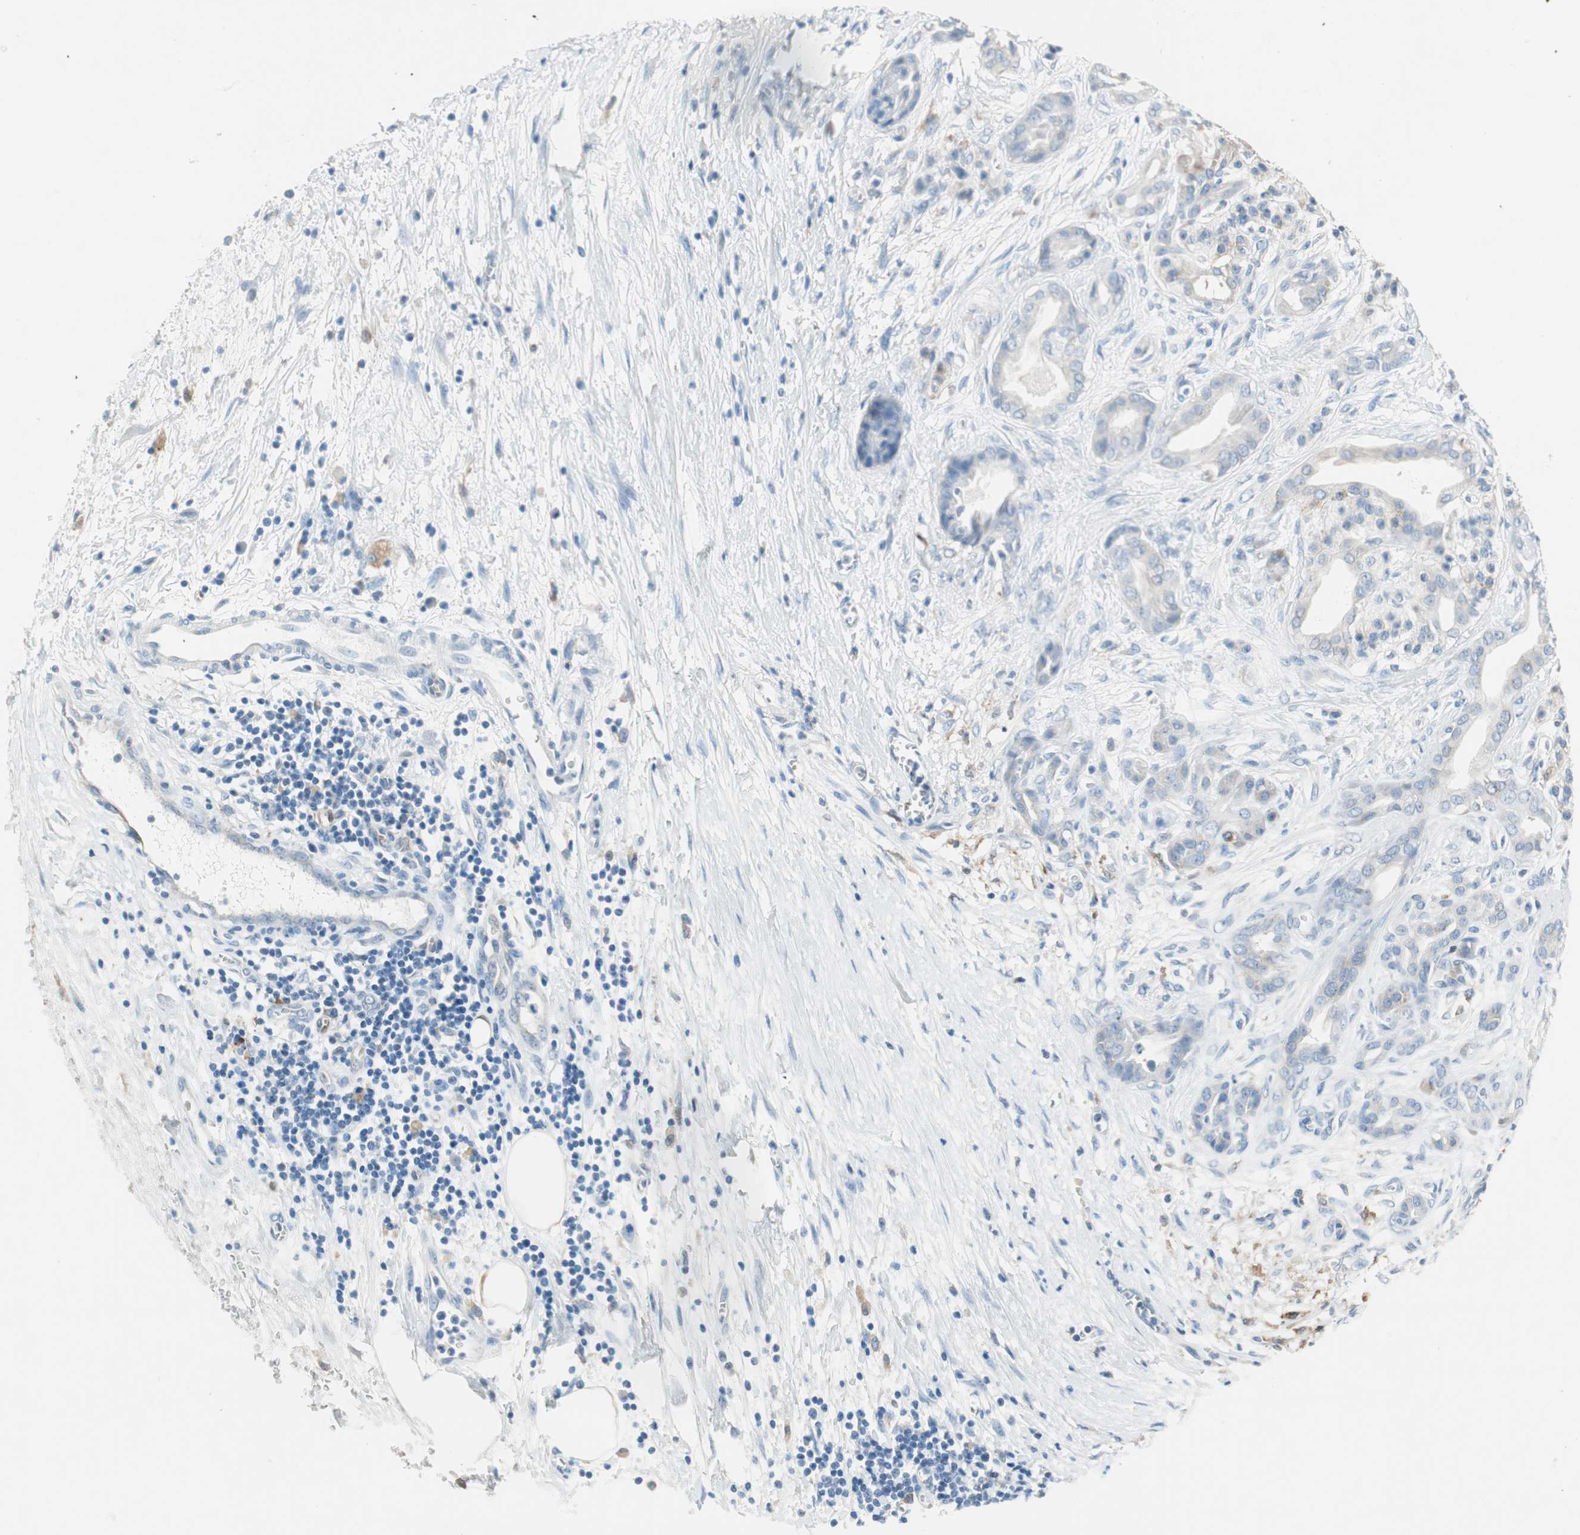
{"staining": {"intensity": "weak", "quantity": "25%-75%", "location": "cytoplasmic/membranous"}, "tissue": "pancreatic cancer", "cell_type": "Tumor cells", "image_type": "cancer", "snomed": [{"axis": "morphology", "description": "Adenocarcinoma, NOS"}, {"axis": "topography", "description": "Pancreas"}], "caption": "DAB (3,3'-diaminobenzidine) immunohistochemical staining of human pancreatic cancer (adenocarcinoma) displays weak cytoplasmic/membranous protein positivity in approximately 25%-75% of tumor cells.", "gene": "GLUL", "patient": {"sex": "male", "age": 59}}